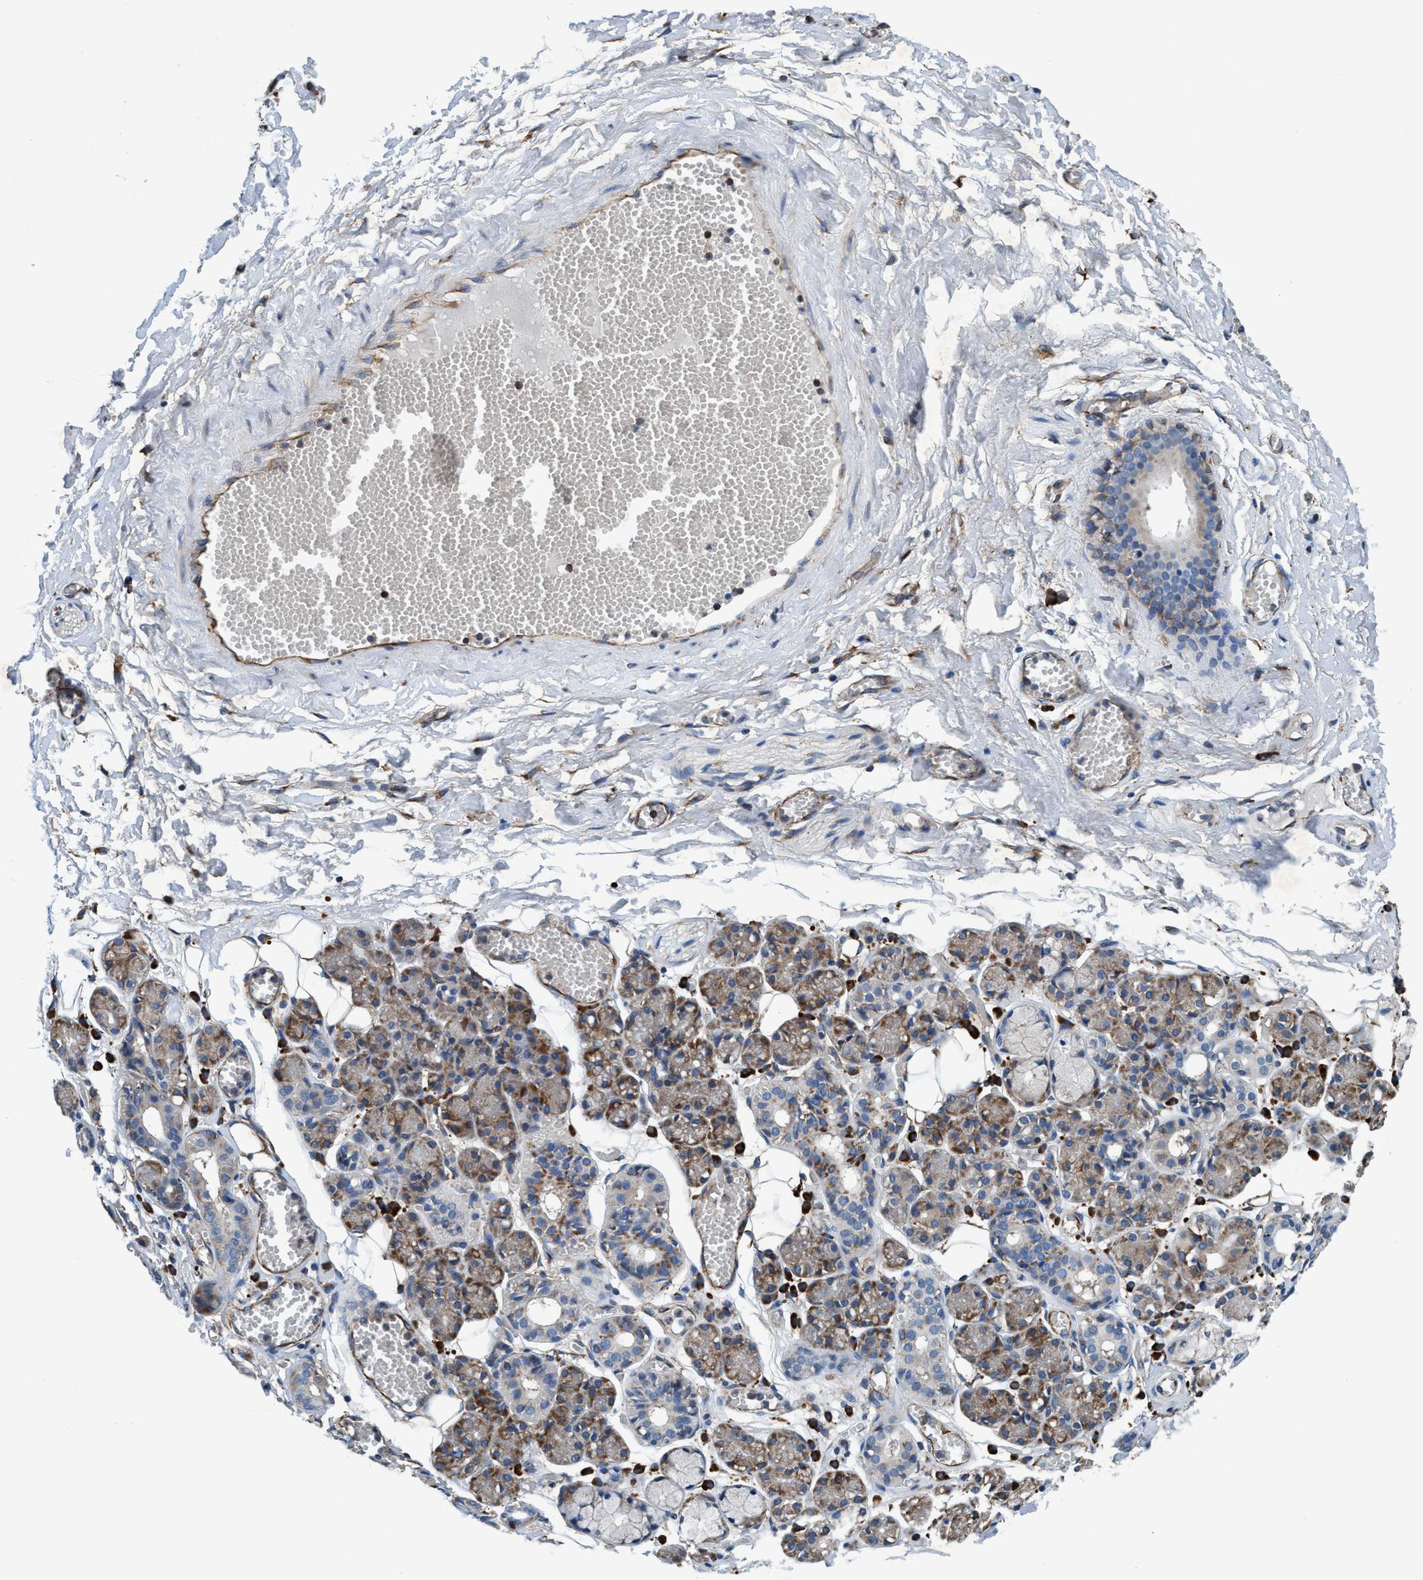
{"staining": {"intensity": "moderate", "quantity": "25%-75%", "location": "cytoplasmic/membranous"}, "tissue": "salivary gland", "cell_type": "Glandular cells", "image_type": "normal", "snomed": [{"axis": "morphology", "description": "Normal tissue, NOS"}, {"axis": "topography", "description": "Salivary gland"}], "caption": "Brown immunohistochemical staining in benign human salivary gland exhibits moderate cytoplasmic/membranous expression in approximately 25%-75% of glandular cells. The staining was performed using DAB to visualize the protein expression in brown, while the nuclei were stained in blue with hematoxylin (Magnification: 20x).", "gene": "ENDOG", "patient": {"sex": "male", "age": 63}}